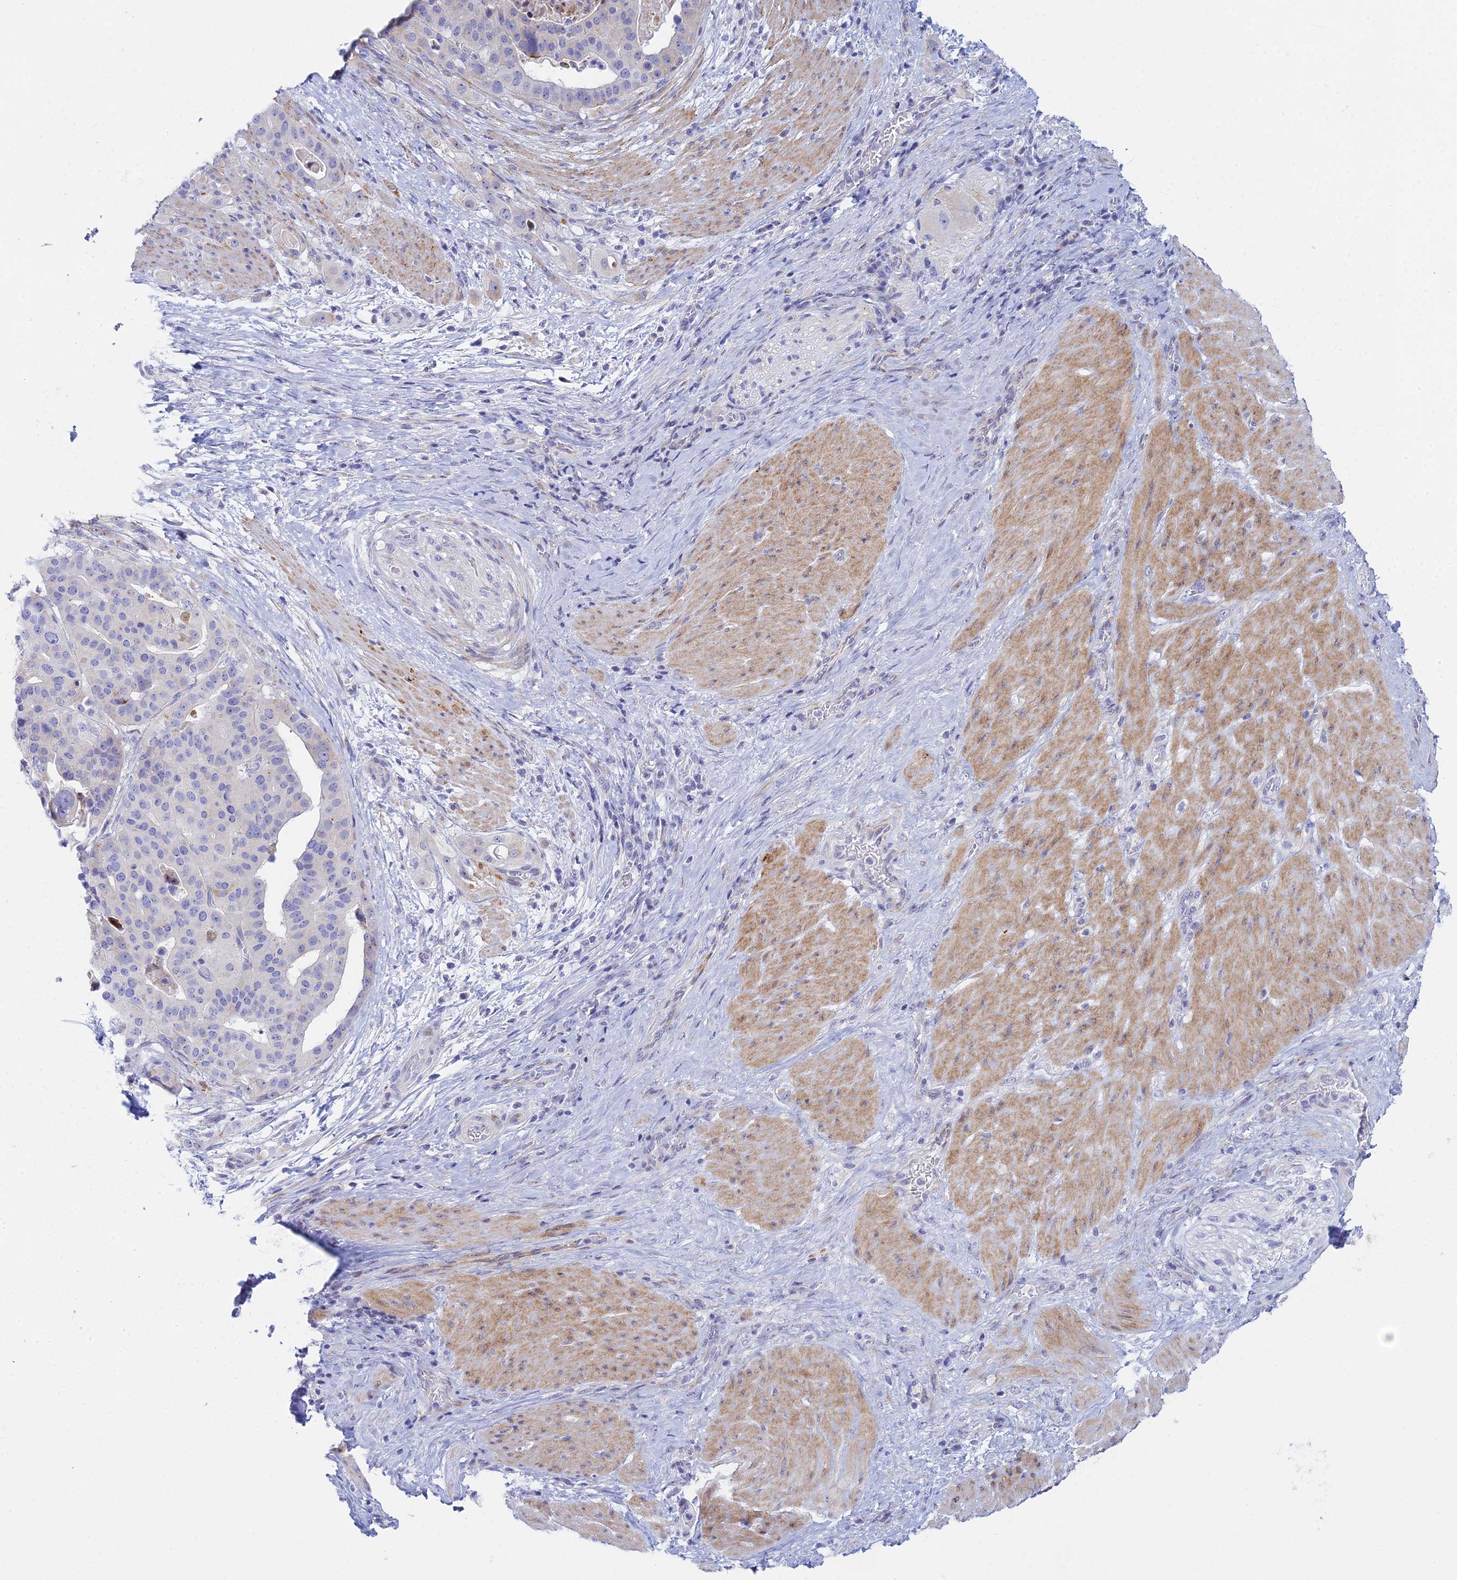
{"staining": {"intensity": "negative", "quantity": "none", "location": "none"}, "tissue": "stomach cancer", "cell_type": "Tumor cells", "image_type": "cancer", "snomed": [{"axis": "morphology", "description": "Adenocarcinoma, NOS"}, {"axis": "topography", "description": "Stomach"}], "caption": "Immunohistochemical staining of adenocarcinoma (stomach) exhibits no significant staining in tumor cells.", "gene": "PRR13", "patient": {"sex": "male", "age": 48}}